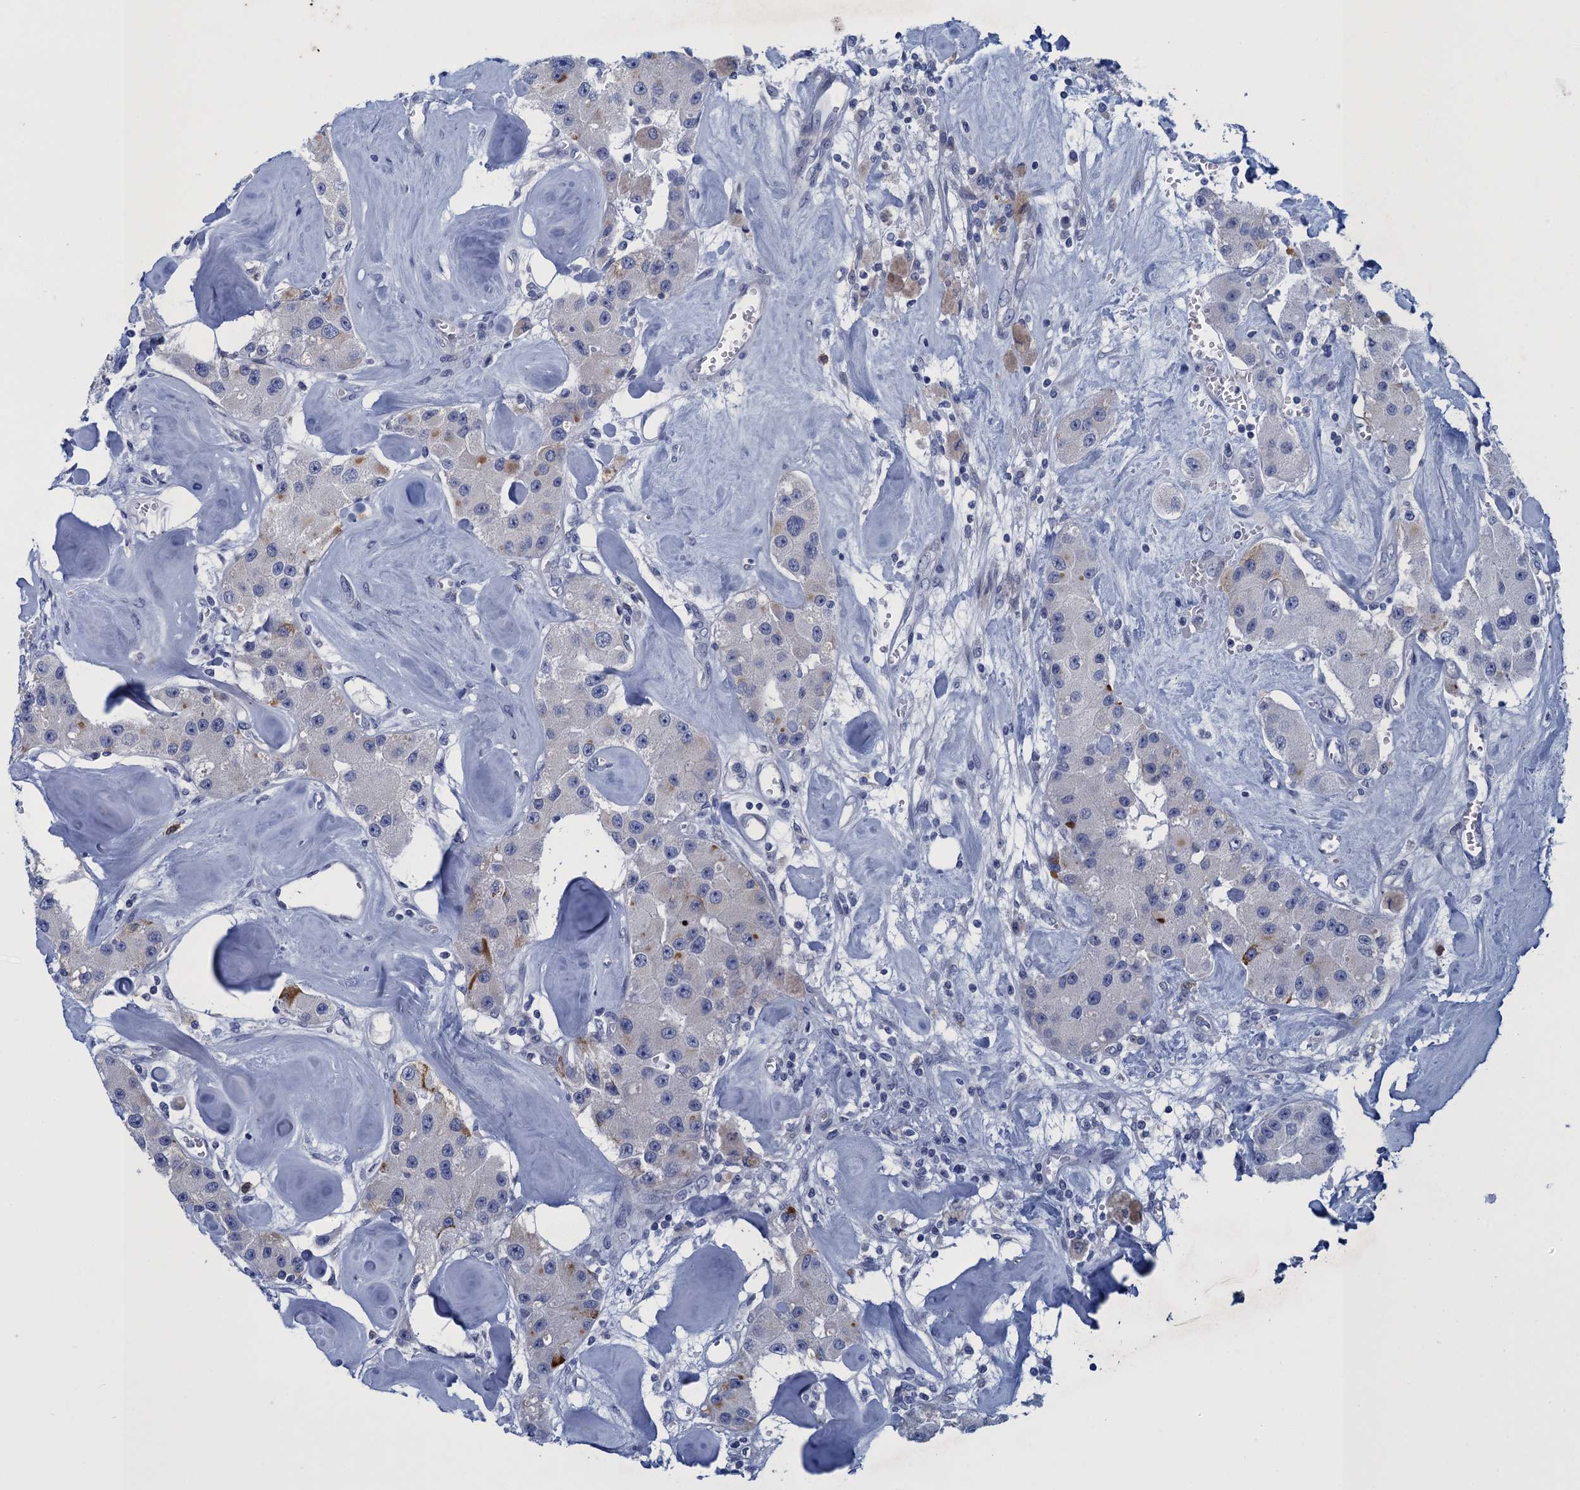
{"staining": {"intensity": "weak", "quantity": "<25%", "location": "cytoplasmic/membranous"}, "tissue": "carcinoid", "cell_type": "Tumor cells", "image_type": "cancer", "snomed": [{"axis": "morphology", "description": "Carcinoid, malignant, NOS"}, {"axis": "topography", "description": "Pancreas"}], "caption": "Tumor cells are negative for brown protein staining in carcinoid.", "gene": "SCEL", "patient": {"sex": "male", "age": 41}}